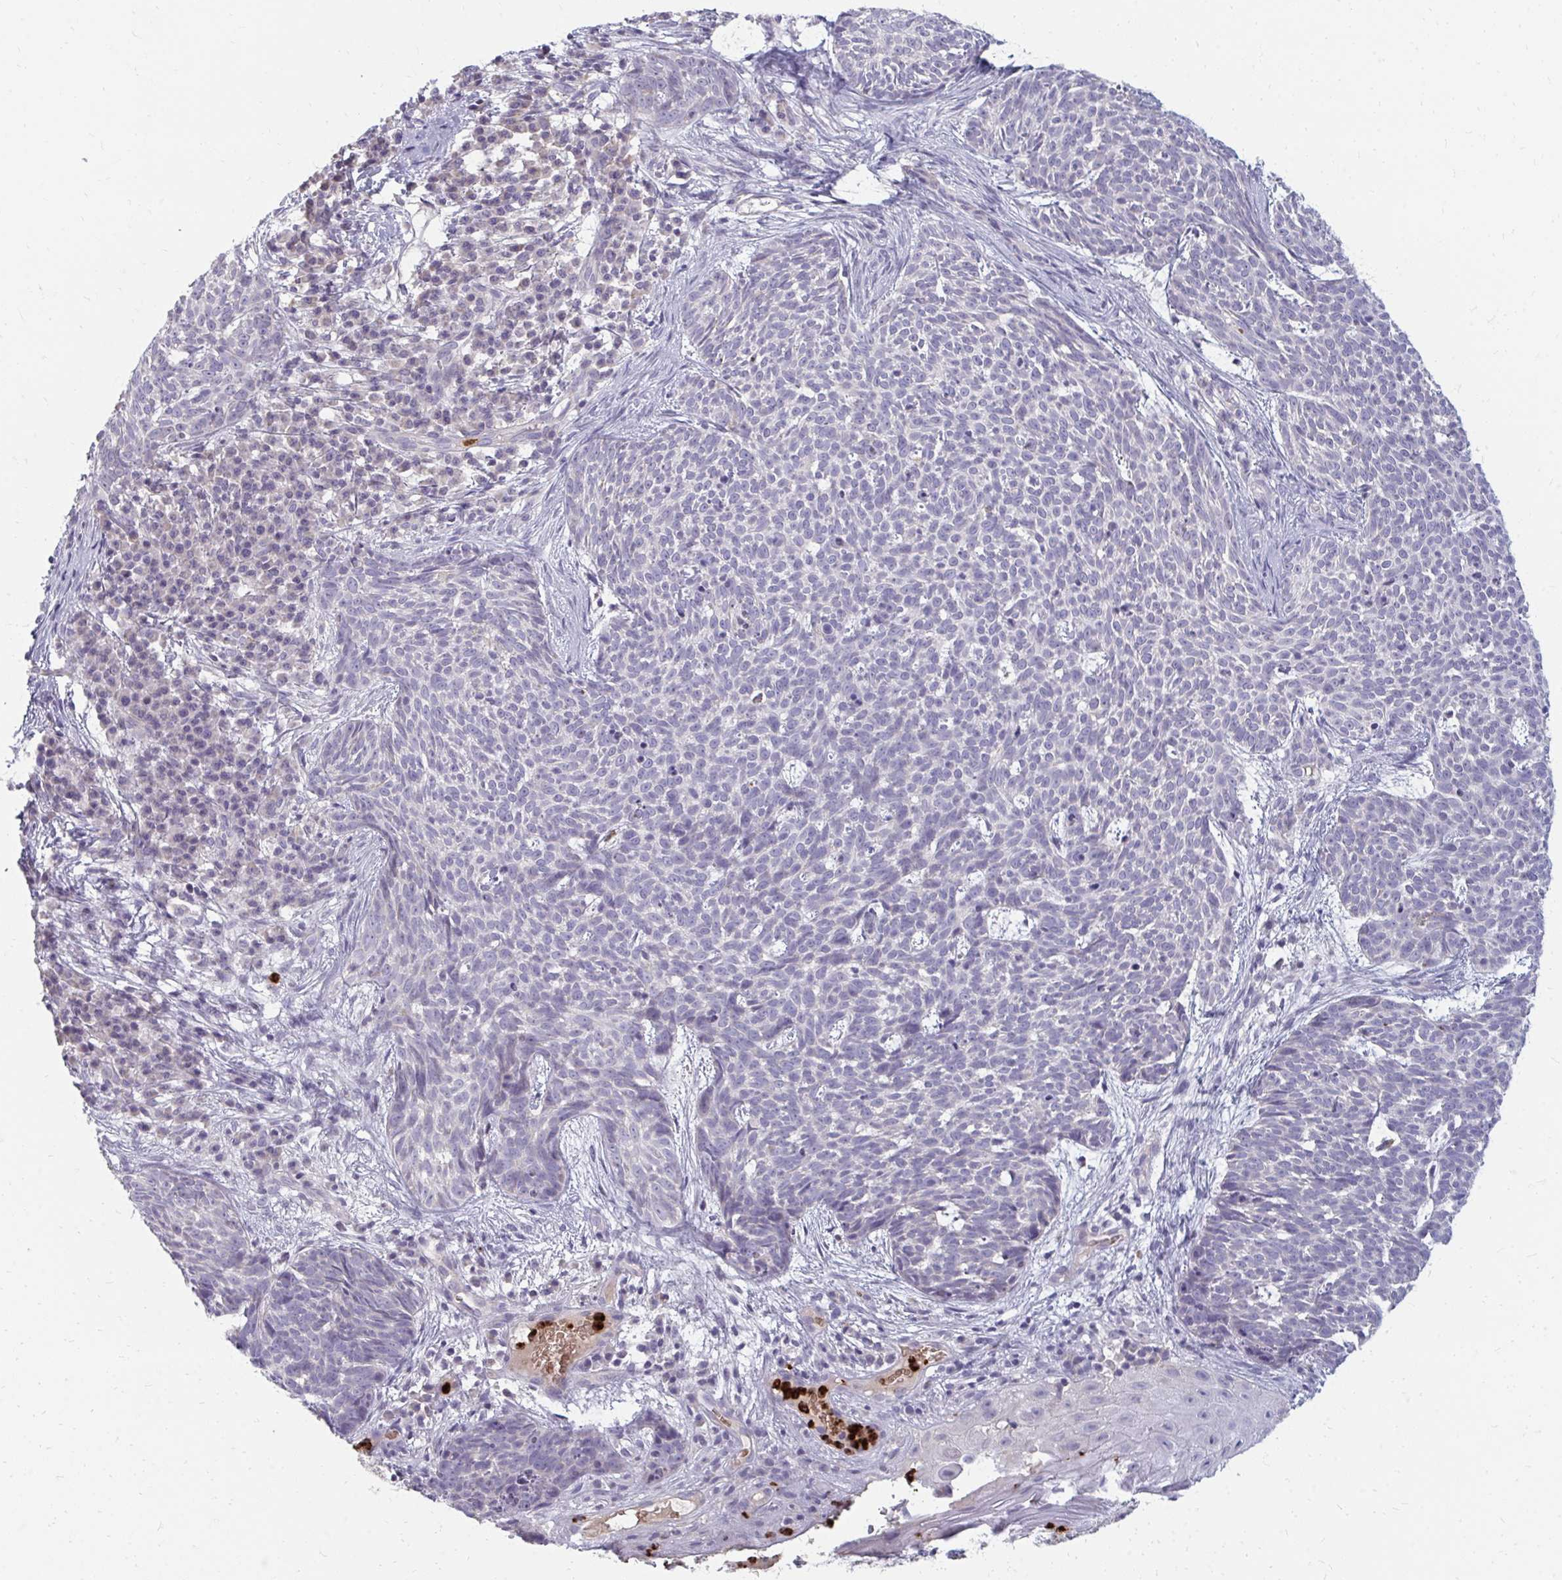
{"staining": {"intensity": "negative", "quantity": "none", "location": "none"}, "tissue": "skin cancer", "cell_type": "Tumor cells", "image_type": "cancer", "snomed": [{"axis": "morphology", "description": "Basal cell carcinoma"}, {"axis": "topography", "description": "Skin"}], "caption": "High power microscopy image of an immunohistochemistry (IHC) image of skin cancer (basal cell carcinoma), revealing no significant staining in tumor cells. The staining is performed using DAB (3,3'-diaminobenzidine) brown chromogen with nuclei counter-stained in using hematoxylin.", "gene": "RAB33A", "patient": {"sex": "female", "age": 93}}